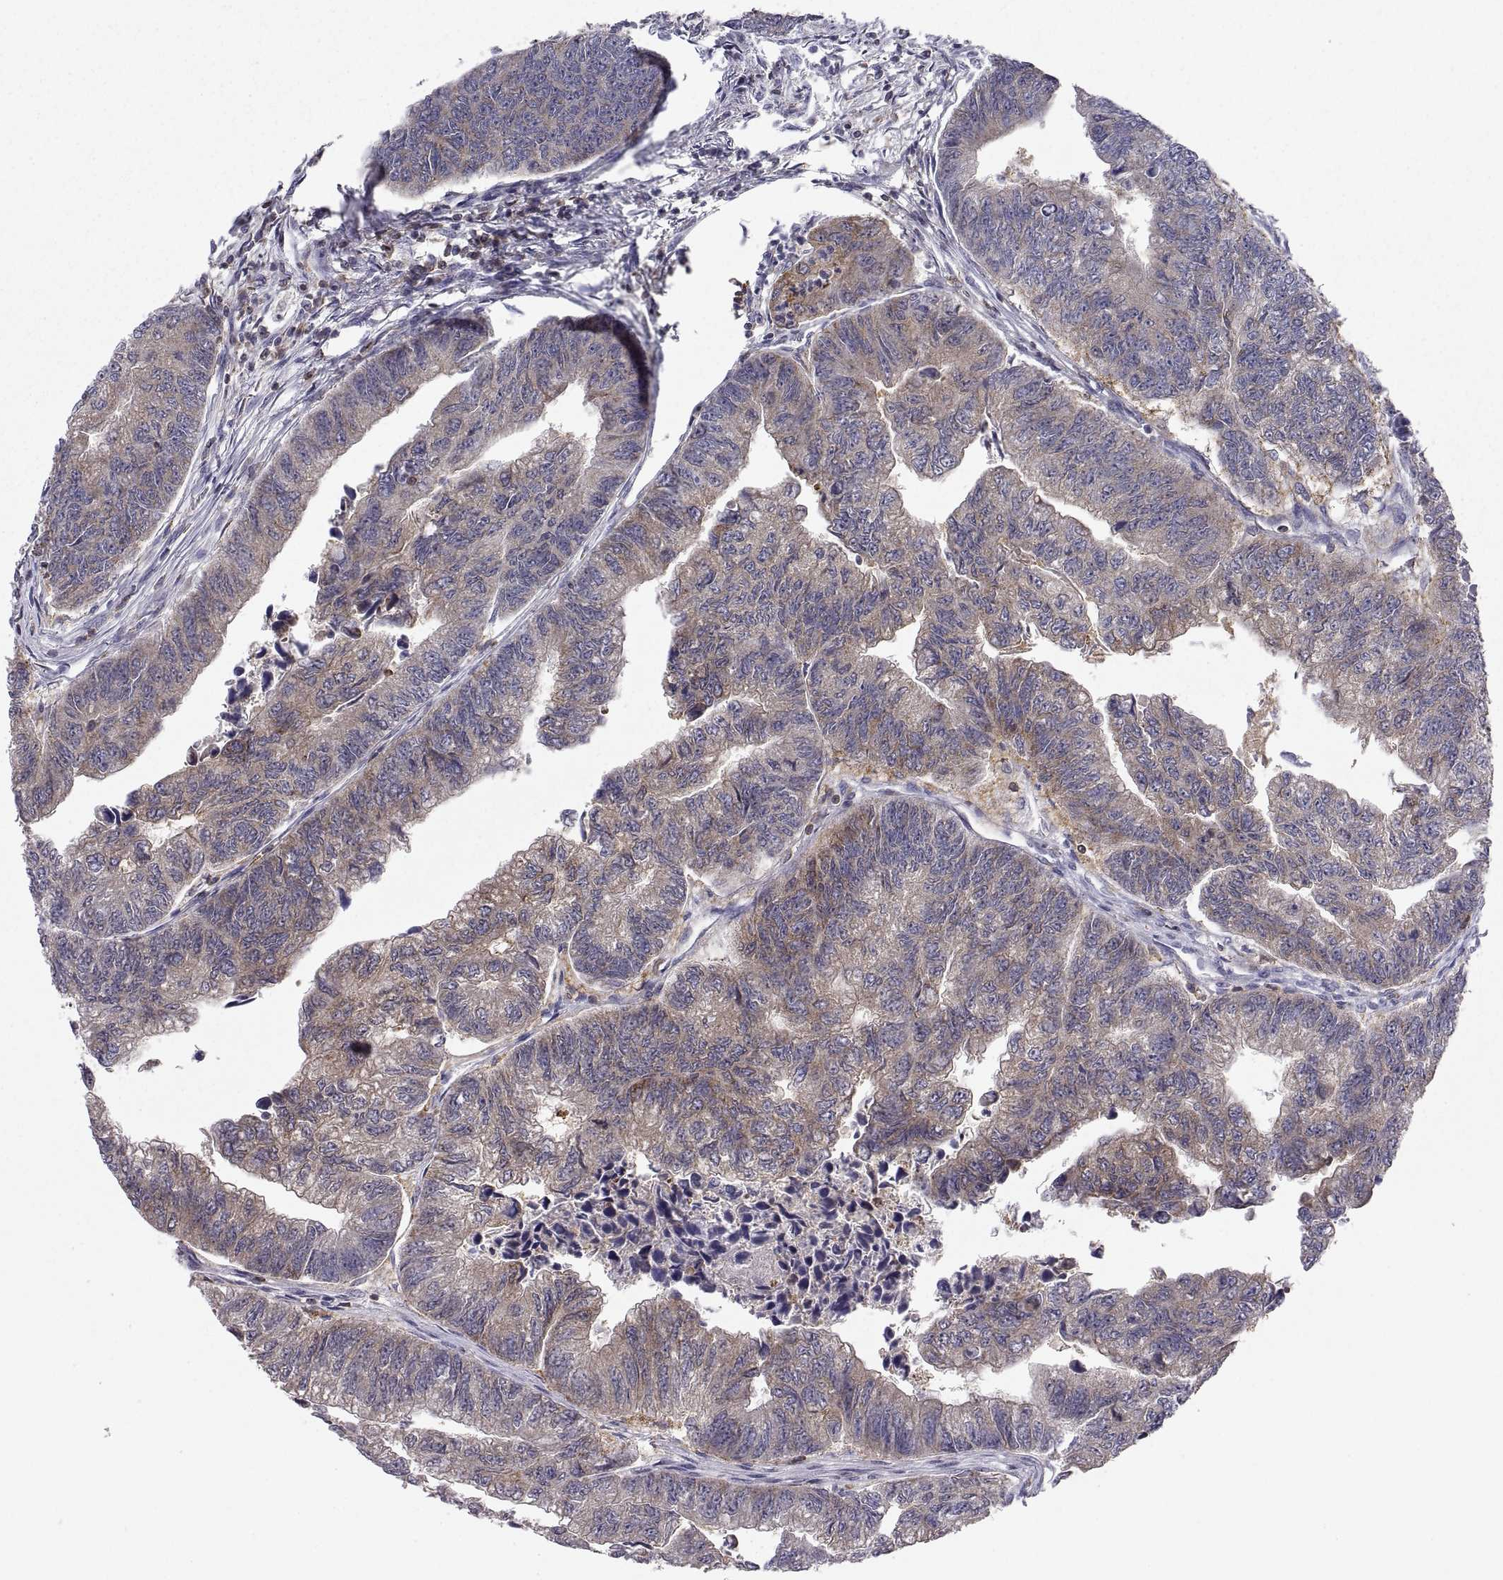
{"staining": {"intensity": "moderate", "quantity": "<25%", "location": "cytoplasmic/membranous"}, "tissue": "colorectal cancer", "cell_type": "Tumor cells", "image_type": "cancer", "snomed": [{"axis": "morphology", "description": "Adenocarcinoma, NOS"}, {"axis": "topography", "description": "Colon"}], "caption": "Protein positivity by IHC shows moderate cytoplasmic/membranous staining in approximately <25% of tumor cells in colorectal cancer (adenocarcinoma).", "gene": "EZR", "patient": {"sex": "female", "age": 65}}